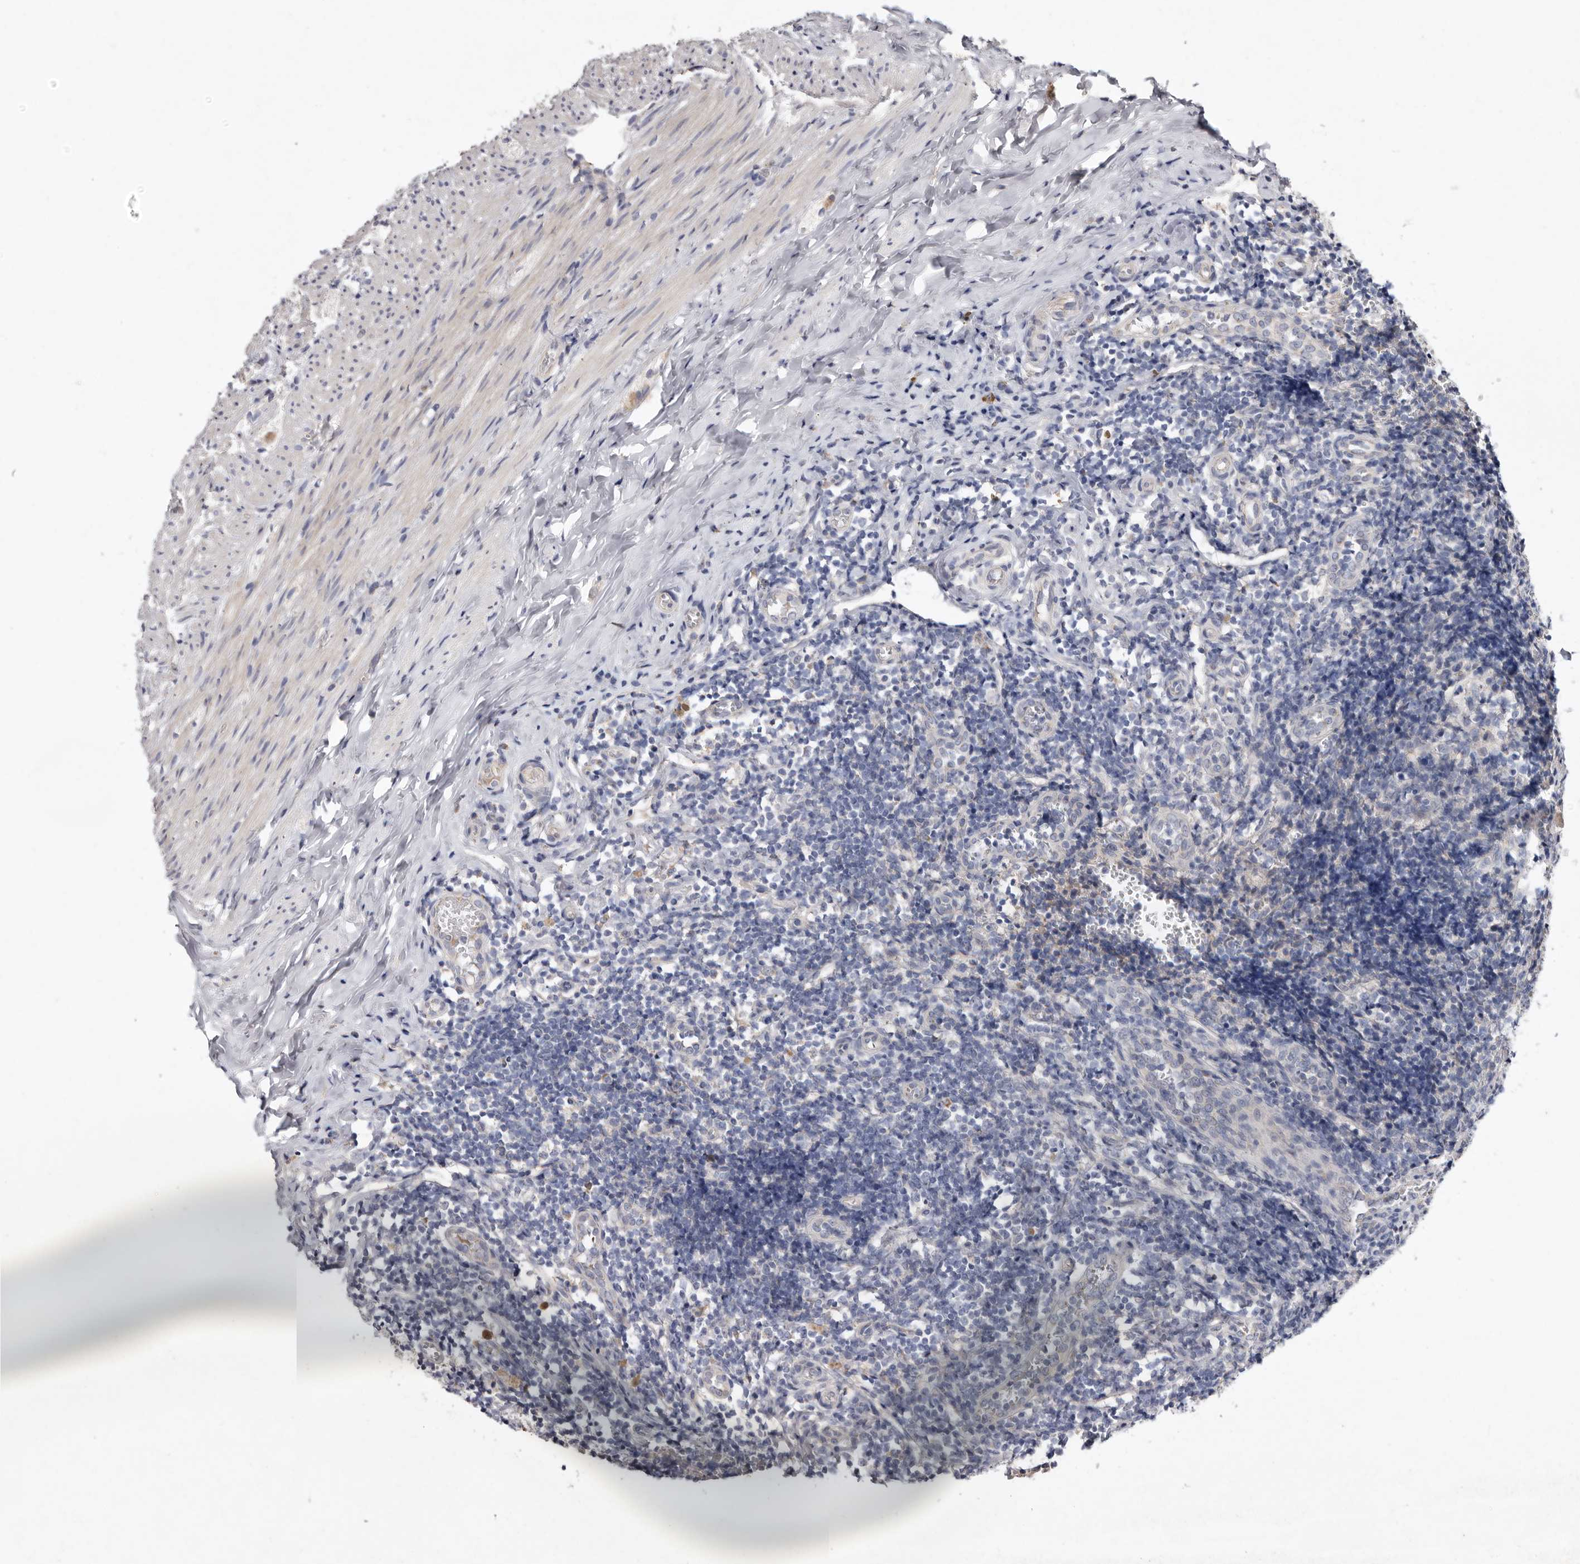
{"staining": {"intensity": "weak", "quantity": "<25%", "location": "cytoplasmic/membranous"}, "tissue": "appendix", "cell_type": "Glandular cells", "image_type": "normal", "snomed": [{"axis": "morphology", "description": "Normal tissue, NOS"}, {"axis": "topography", "description": "Appendix"}], "caption": "An immunohistochemistry (IHC) photomicrograph of benign appendix is shown. There is no staining in glandular cells of appendix. Nuclei are stained in blue.", "gene": "ASIC5", "patient": {"sex": "male", "age": 8}}